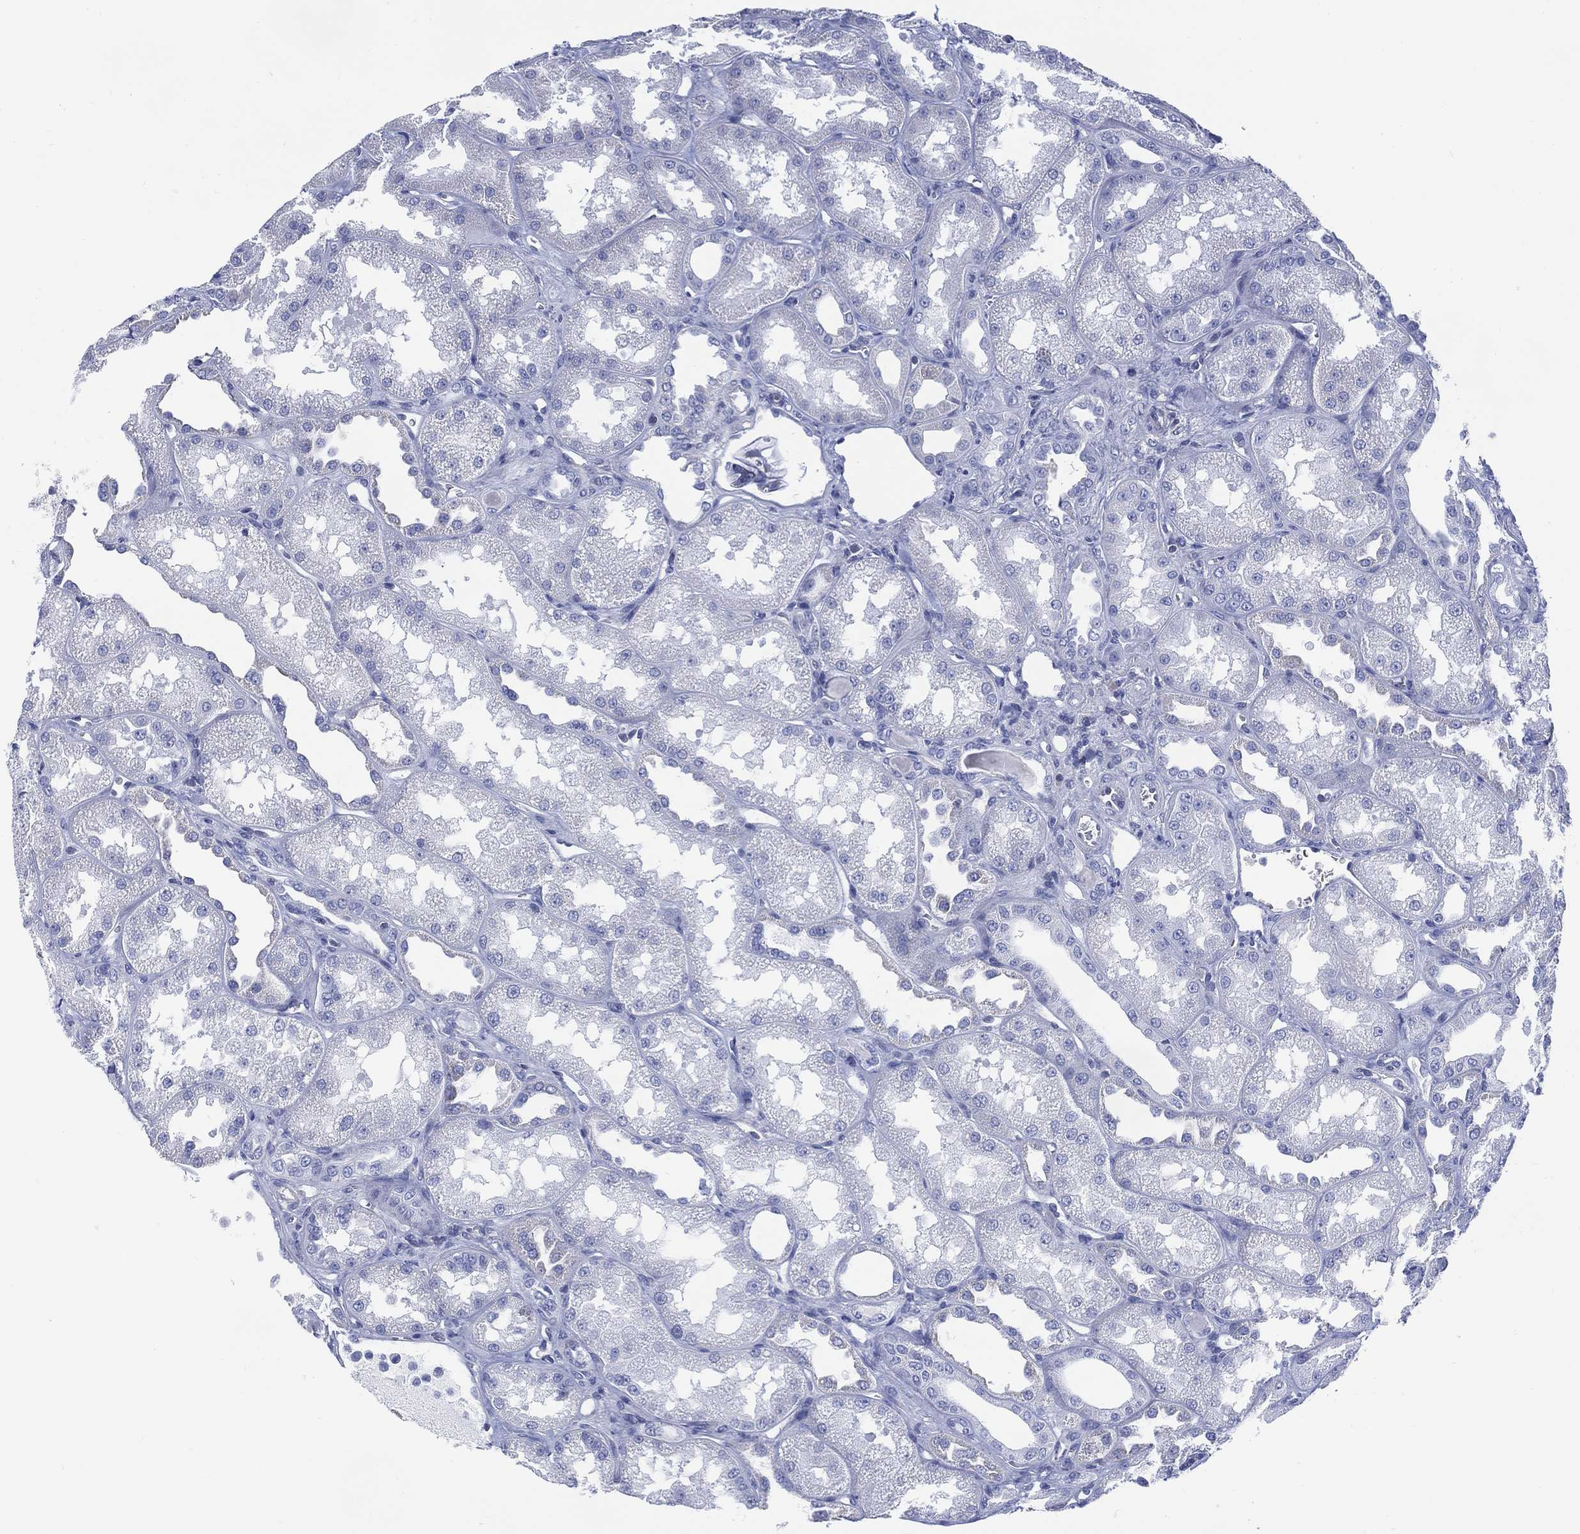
{"staining": {"intensity": "negative", "quantity": "none", "location": "none"}, "tissue": "kidney", "cell_type": "Cells in glomeruli", "image_type": "normal", "snomed": [{"axis": "morphology", "description": "Normal tissue, NOS"}, {"axis": "topography", "description": "Kidney"}], "caption": "This is an IHC image of unremarkable kidney. There is no expression in cells in glomeruli.", "gene": "DDI1", "patient": {"sex": "male", "age": 61}}